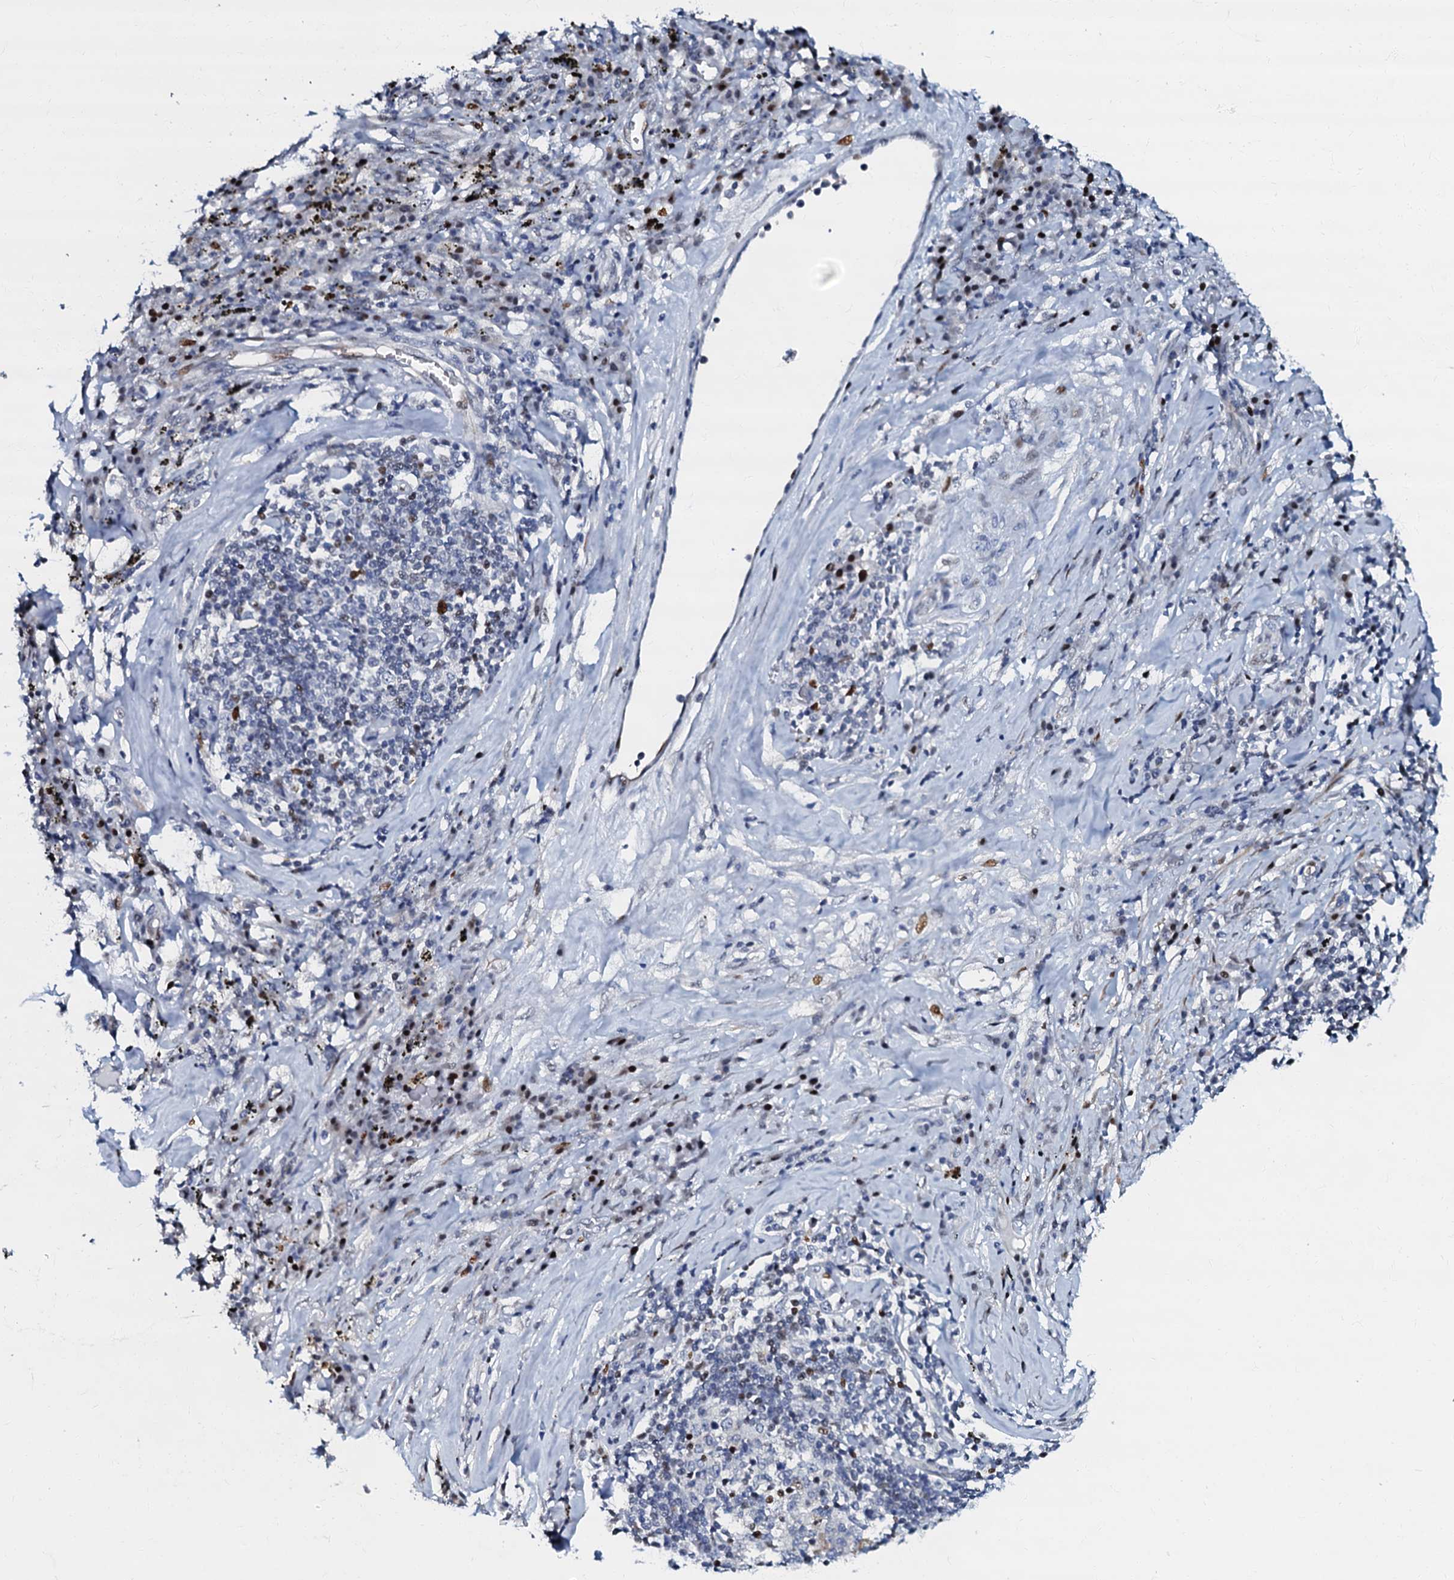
{"staining": {"intensity": "negative", "quantity": "none", "location": "none"}, "tissue": "lung cancer", "cell_type": "Tumor cells", "image_type": "cancer", "snomed": [{"axis": "morphology", "description": "Squamous cell carcinoma, NOS"}, {"axis": "topography", "description": "Lung"}], "caption": "Lung cancer stained for a protein using IHC reveals no staining tumor cells.", "gene": "MFSD5", "patient": {"sex": "female", "age": 63}}